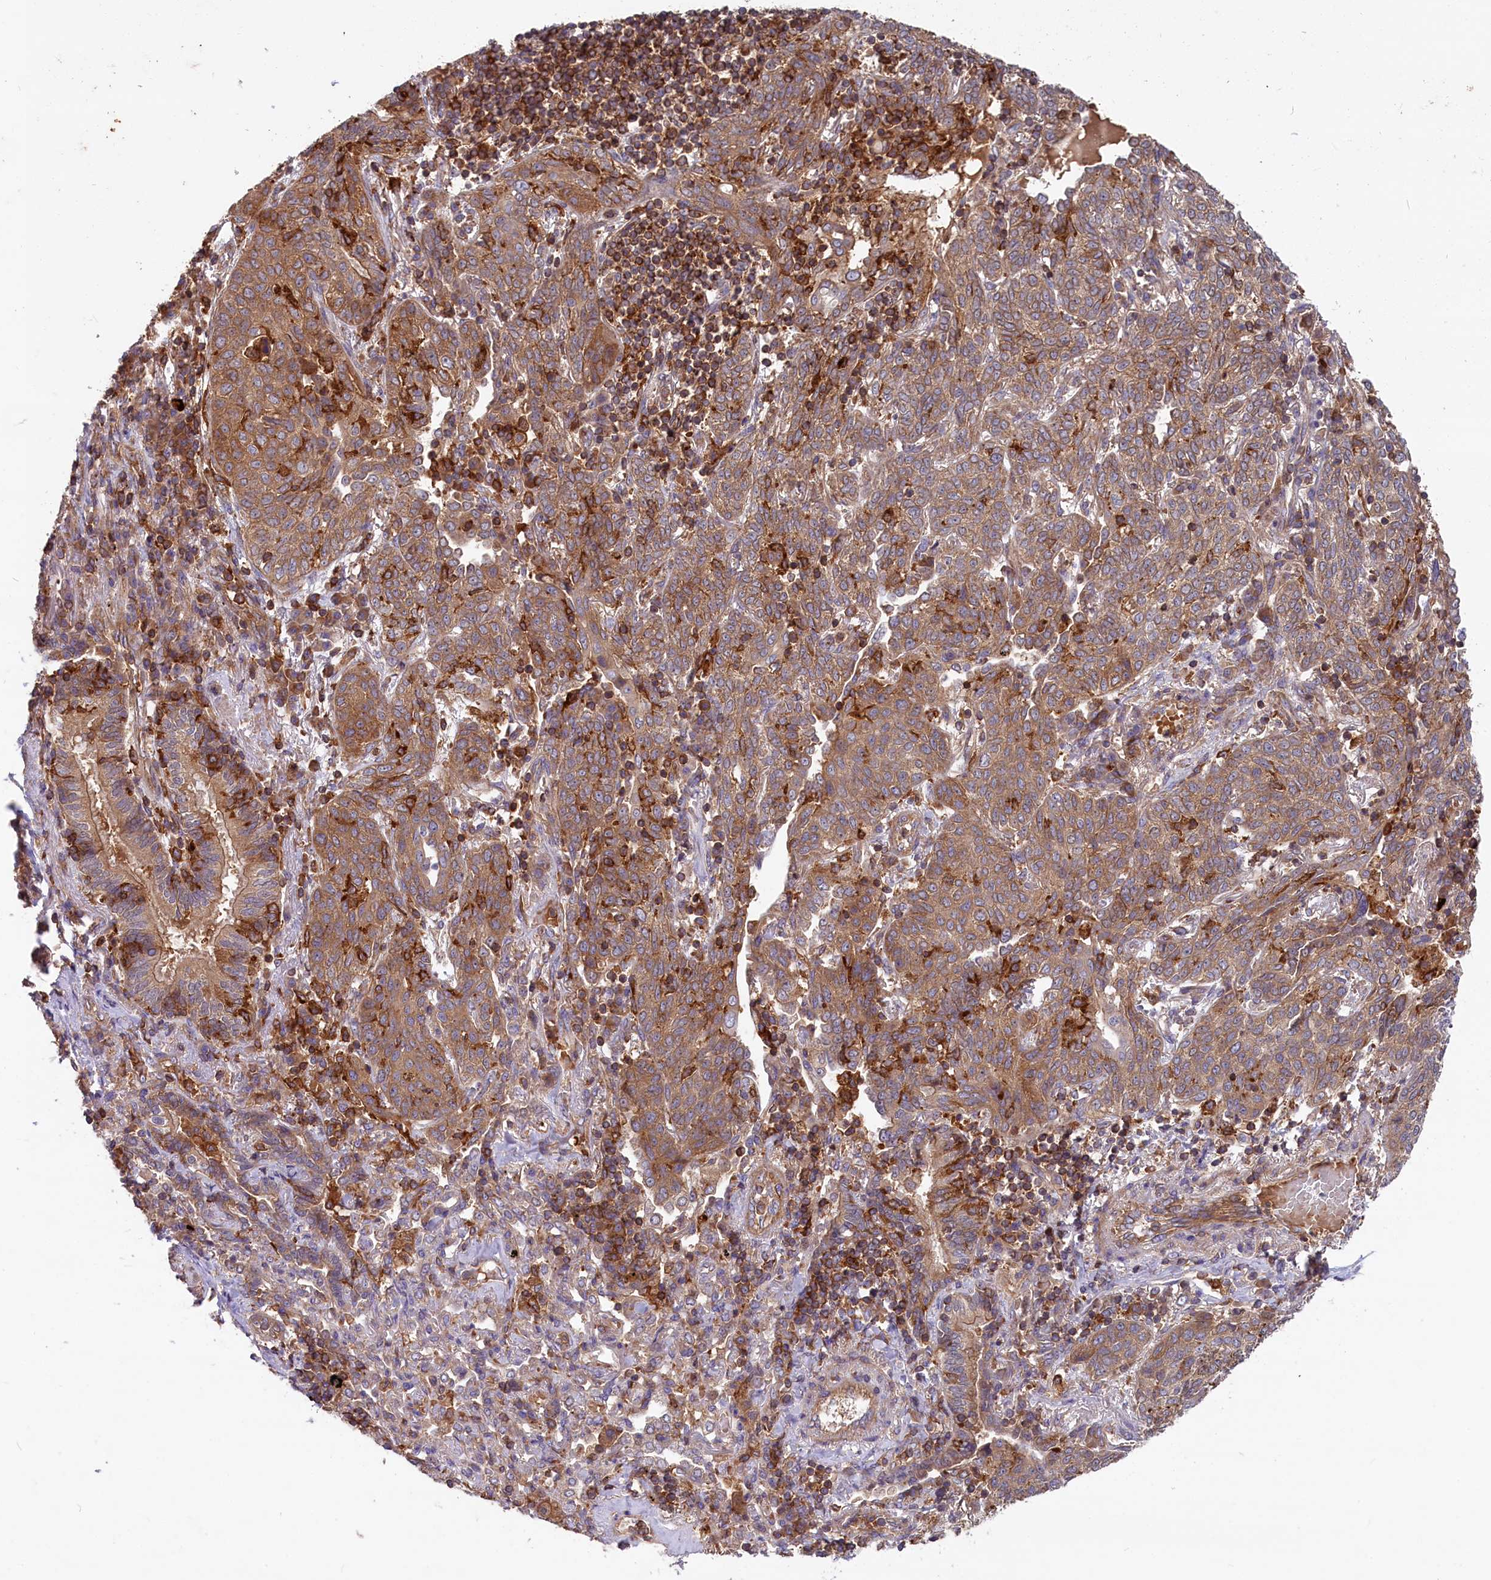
{"staining": {"intensity": "moderate", "quantity": ">75%", "location": "cytoplasmic/membranous"}, "tissue": "lung cancer", "cell_type": "Tumor cells", "image_type": "cancer", "snomed": [{"axis": "morphology", "description": "Squamous cell carcinoma, NOS"}, {"axis": "topography", "description": "Lung"}], "caption": "DAB immunohistochemical staining of lung cancer displays moderate cytoplasmic/membranous protein positivity in about >75% of tumor cells. (Stains: DAB (3,3'-diaminobenzidine) in brown, nuclei in blue, Microscopy: brightfield microscopy at high magnification).", "gene": "MYO9B", "patient": {"sex": "female", "age": 70}}